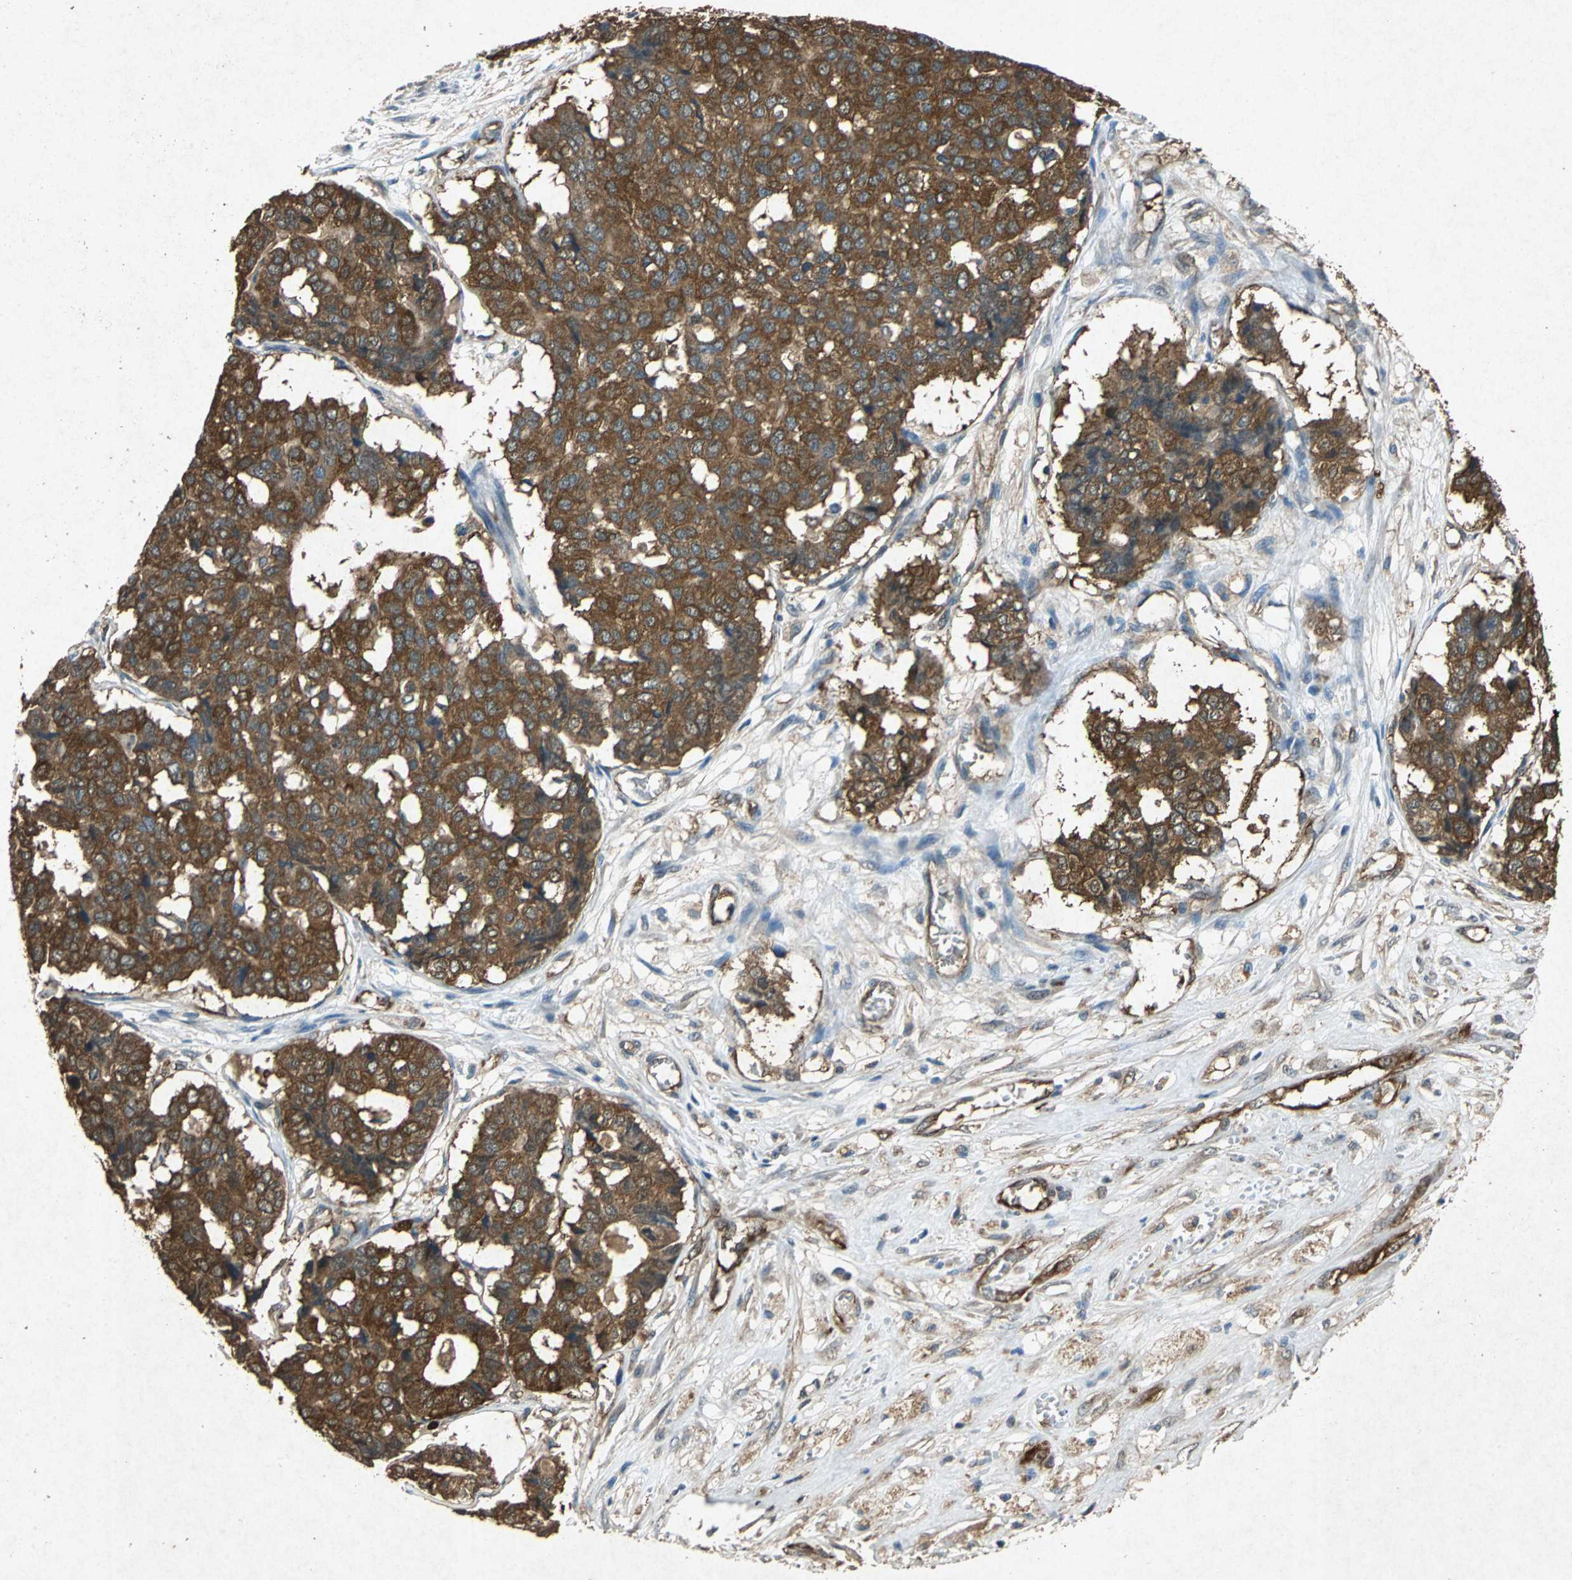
{"staining": {"intensity": "moderate", "quantity": ">75%", "location": "cytoplasmic/membranous"}, "tissue": "pancreatic cancer", "cell_type": "Tumor cells", "image_type": "cancer", "snomed": [{"axis": "morphology", "description": "Adenocarcinoma, NOS"}, {"axis": "topography", "description": "Pancreas"}], "caption": "Moderate cytoplasmic/membranous protein positivity is identified in approximately >75% of tumor cells in adenocarcinoma (pancreatic).", "gene": "HSP90AB1", "patient": {"sex": "male", "age": 50}}